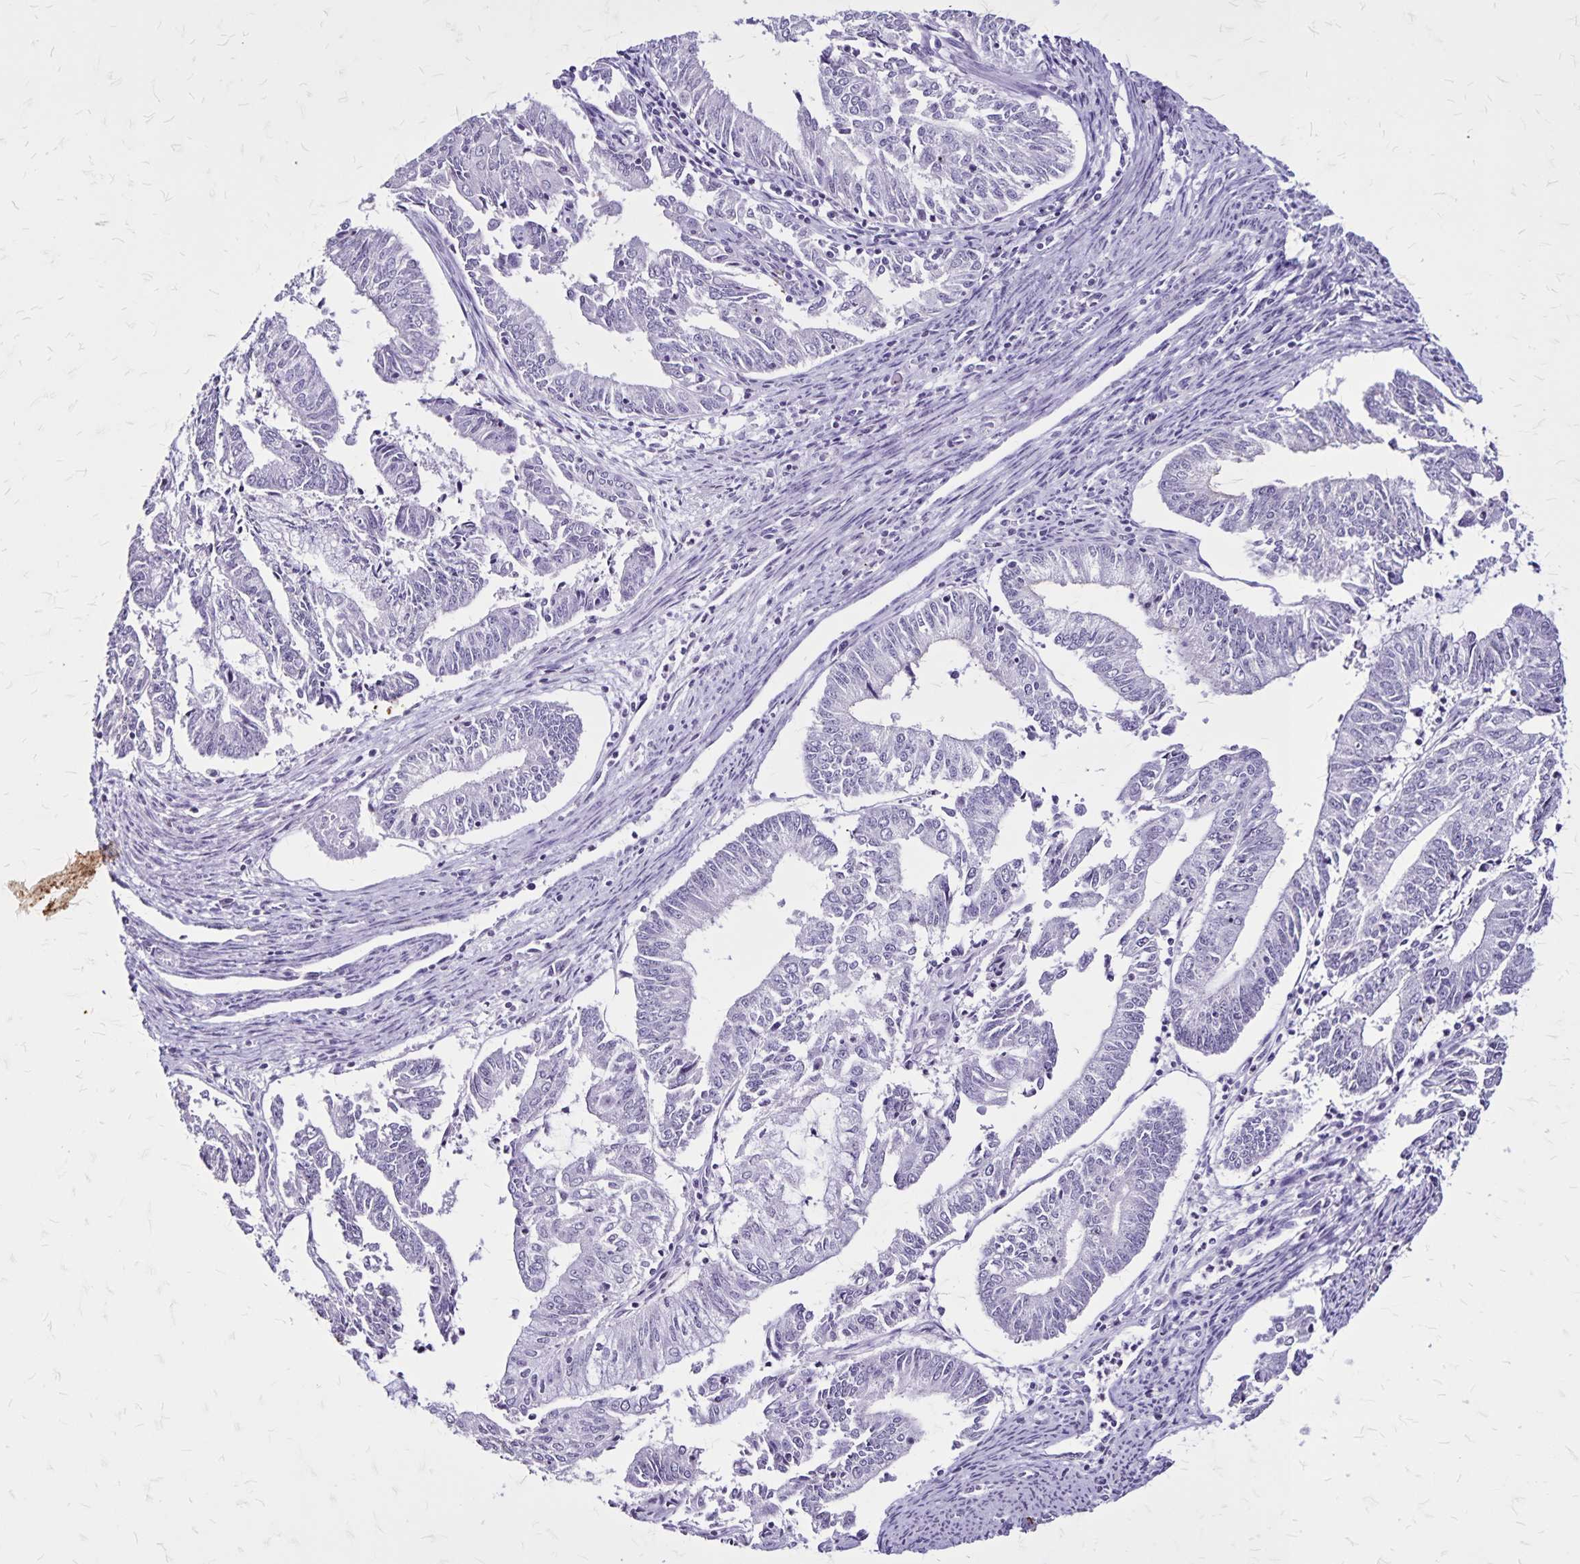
{"staining": {"intensity": "negative", "quantity": "none", "location": "none"}, "tissue": "endometrial cancer", "cell_type": "Tumor cells", "image_type": "cancer", "snomed": [{"axis": "morphology", "description": "Adenocarcinoma, NOS"}, {"axis": "topography", "description": "Endometrium"}], "caption": "The image displays no significant expression in tumor cells of endometrial cancer (adenocarcinoma). (Brightfield microscopy of DAB immunohistochemistry (IHC) at high magnification).", "gene": "KRT2", "patient": {"sex": "female", "age": 61}}